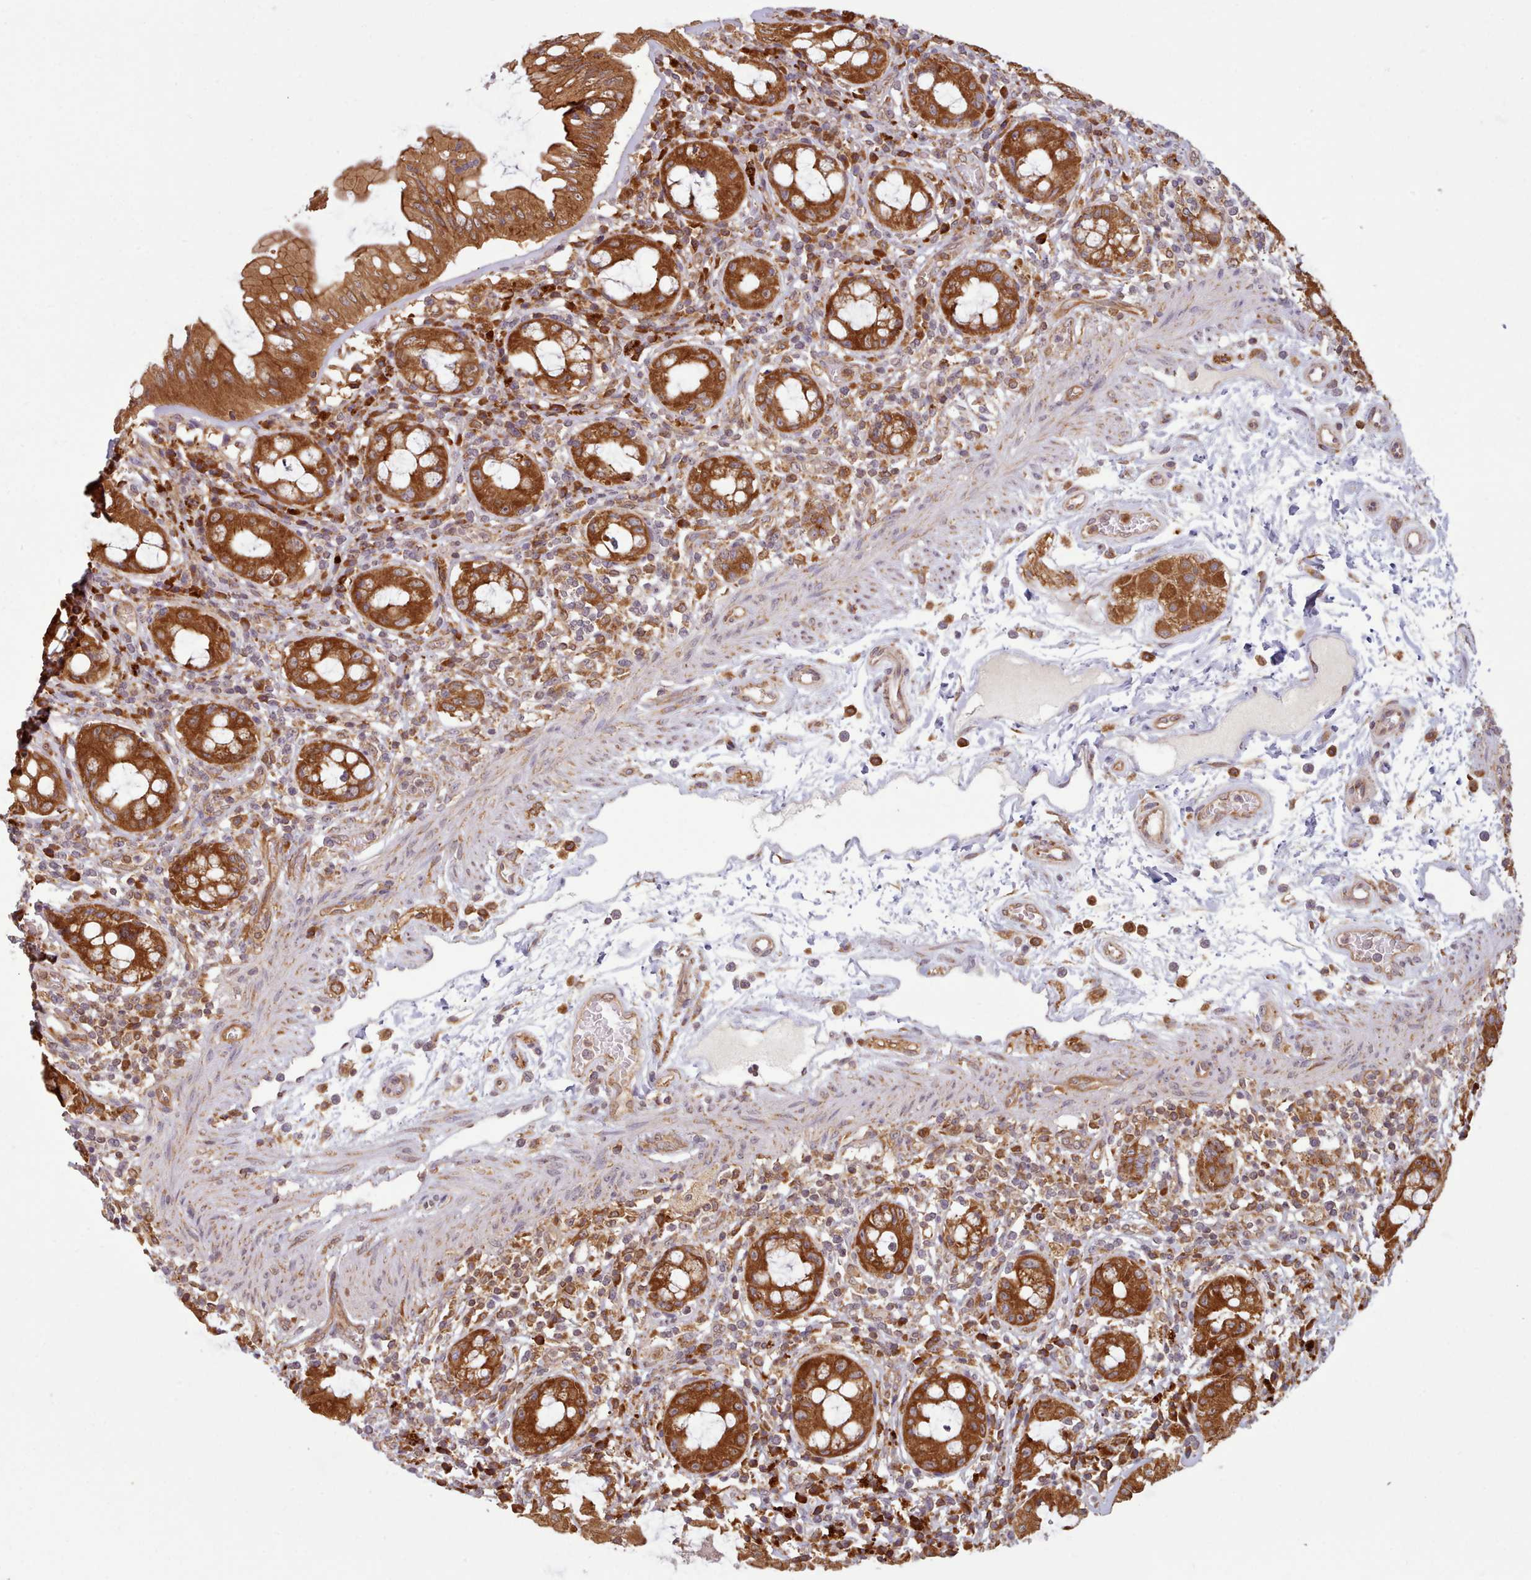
{"staining": {"intensity": "strong", "quantity": ">75%", "location": "cytoplasmic/membranous"}, "tissue": "rectum", "cell_type": "Glandular cells", "image_type": "normal", "snomed": [{"axis": "morphology", "description": "Normal tissue, NOS"}, {"axis": "topography", "description": "Rectum"}], "caption": "A brown stain highlights strong cytoplasmic/membranous staining of a protein in glandular cells of benign human rectum.", "gene": "CRYBG1", "patient": {"sex": "female", "age": 57}}